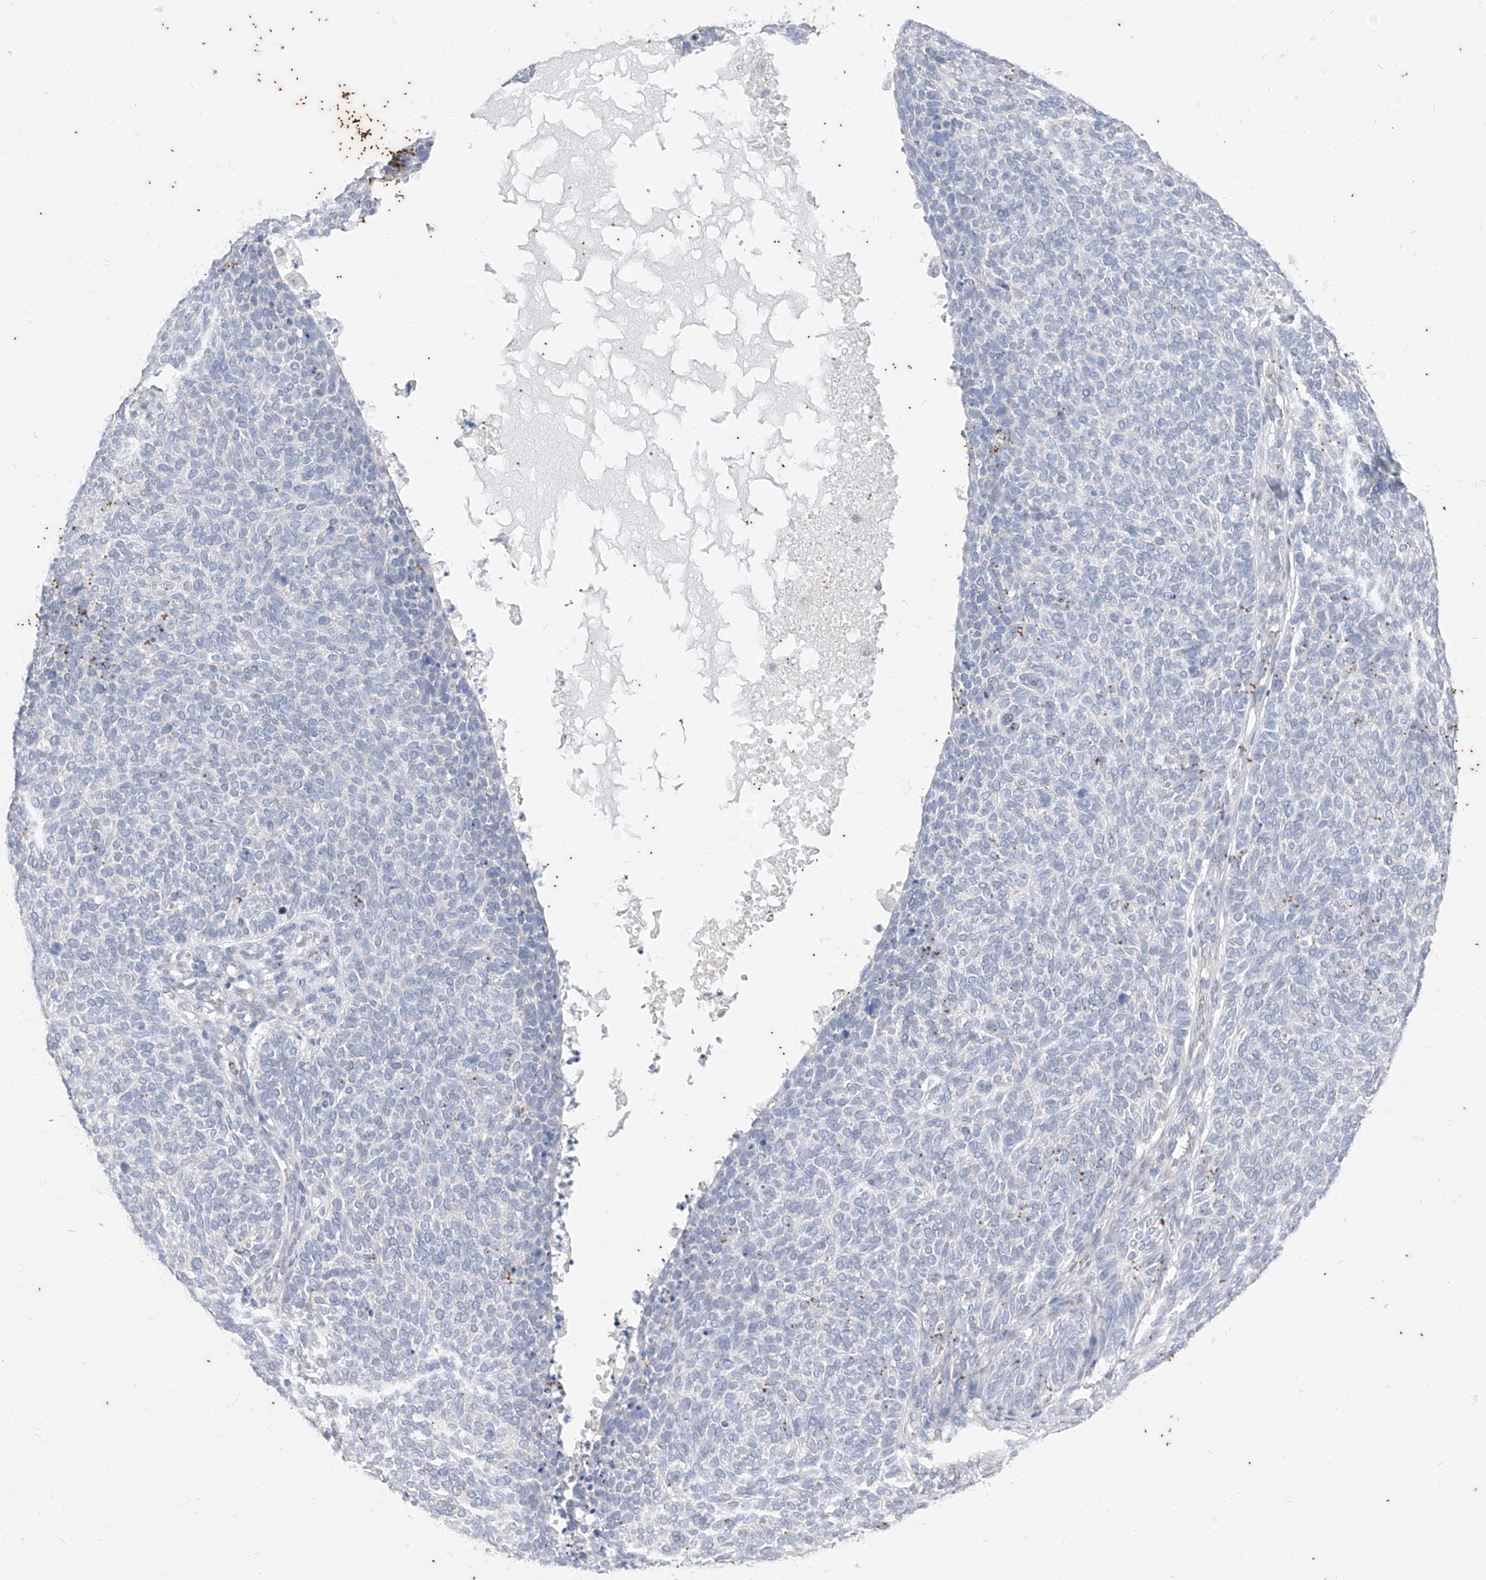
{"staining": {"intensity": "negative", "quantity": "none", "location": "none"}, "tissue": "skin cancer", "cell_type": "Tumor cells", "image_type": "cancer", "snomed": [{"axis": "morphology", "description": "Squamous cell carcinoma, NOS"}, {"axis": "topography", "description": "Skin"}], "caption": "A high-resolution photomicrograph shows IHC staining of squamous cell carcinoma (skin), which reveals no significant expression in tumor cells.", "gene": "PHF20L1", "patient": {"sex": "female", "age": 90}}